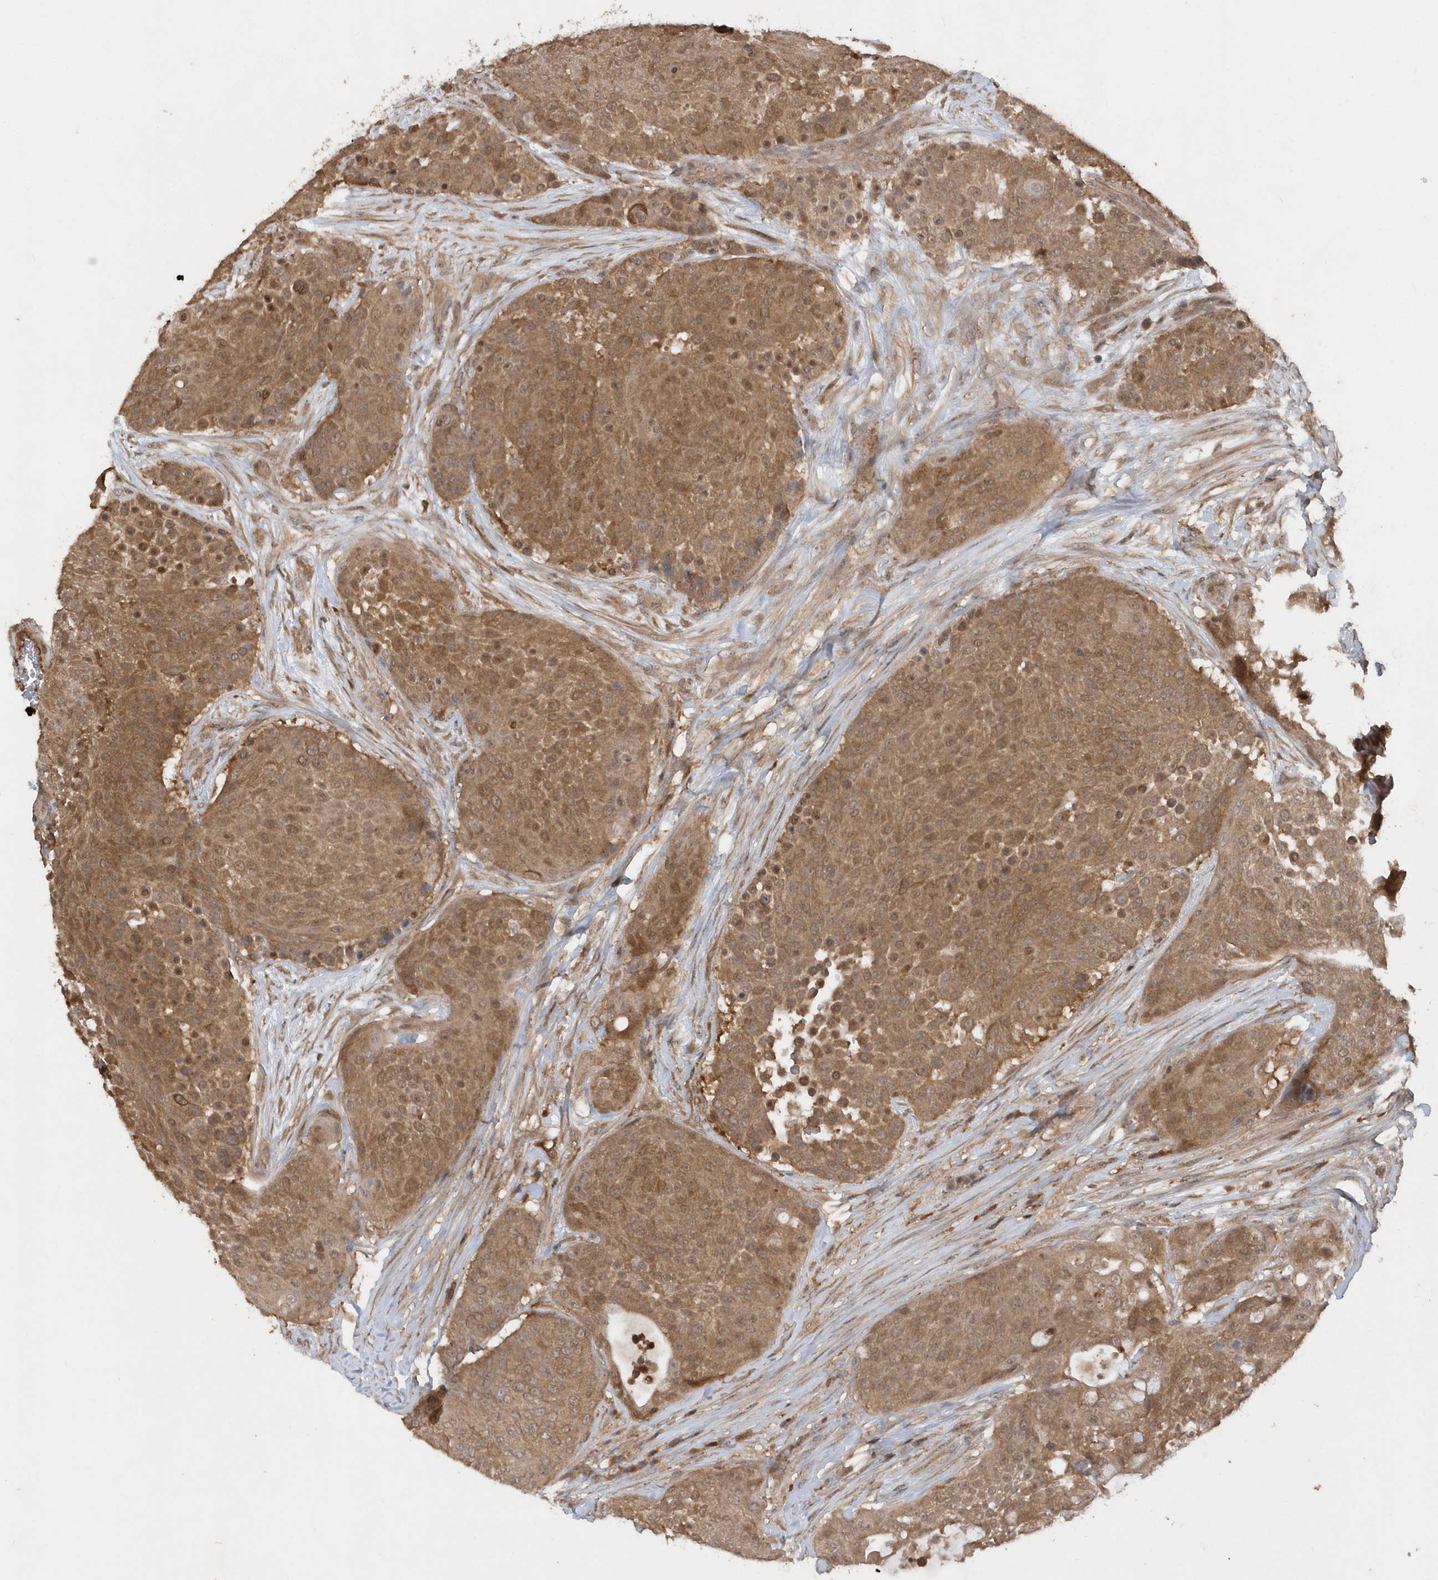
{"staining": {"intensity": "moderate", "quantity": ">75%", "location": "cytoplasmic/membranous"}, "tissue": "urothelial cancer", "cell_type": "Tumor cells", "image_type": "cancer", "snomed": [{"axis": "morphology", "description": "Urothelial carcinoma, High grade"}, {"axis": "topography", "description": "Urinary bladder"}], "caption": "Immunohistochemical staining of urothelial cancer demonstrates moderate cytoplasmic/membranous protein positivity in about >75% of tumor cells. (brown staining indicates protein expression, while blue staining denotes nuclei).", "gene": "RPE", "patient": {"sex": "female", "age": 63}}